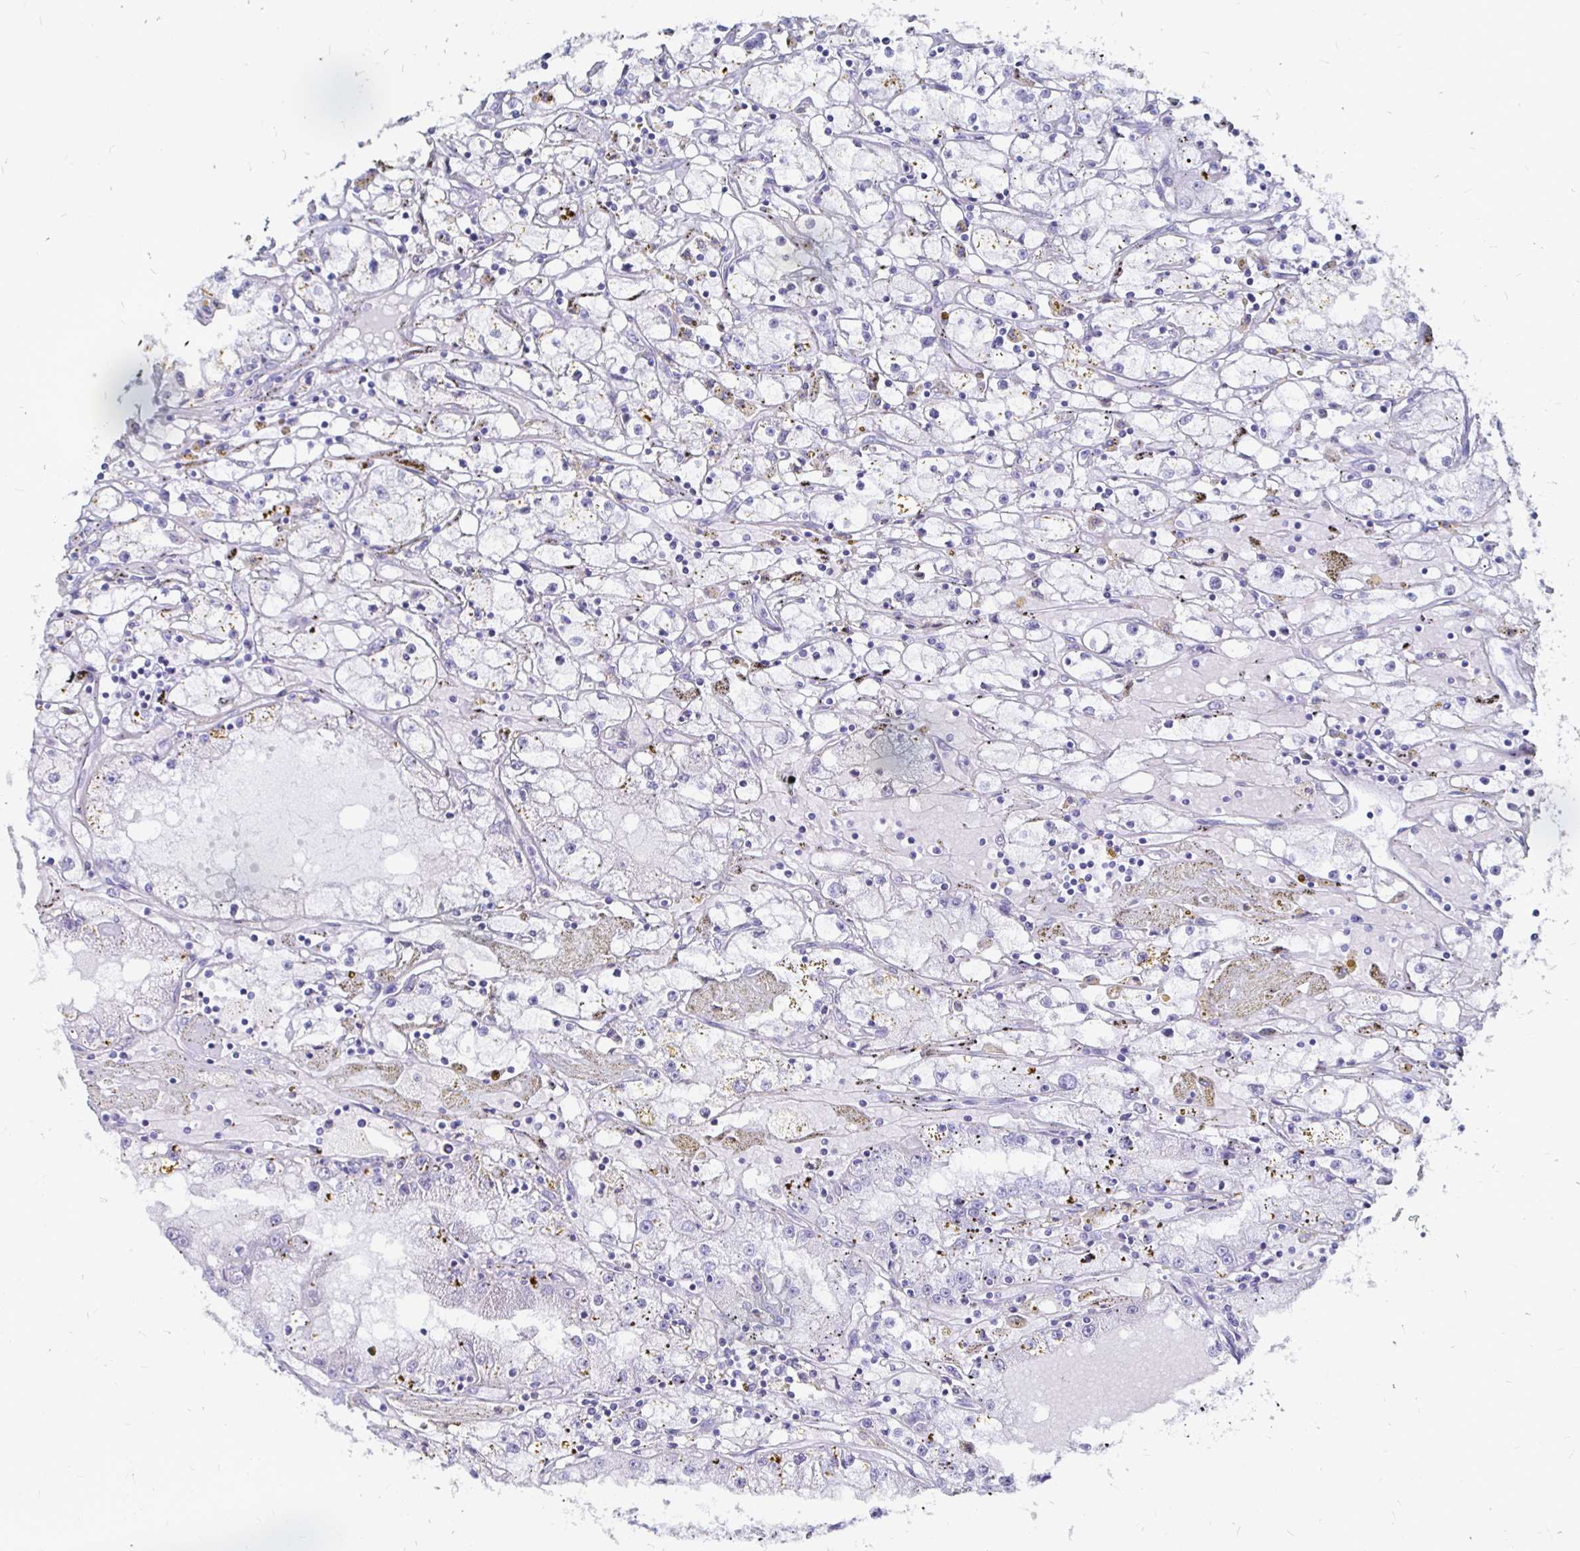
{"staining": {"intensity": "negative", "quantity": "none", "location": "none"}, "tissue": "renal cancer", "cell_type": "Tumor cells", "image_type": "cancer", "snomed": [{"axis": "morphology", "description": "Adenocarcinoma, NOS"}, {"axis": "topography", "description": "Kidney"}], "caption": "This image is of renal cancer stained with immunohistochemistry to label a protein in brown with the nuclei are counter-stained blue. There is no staining in tumor cells.", "gene": "LUZP4", "patient": {"sex": "male", "age": 56}}